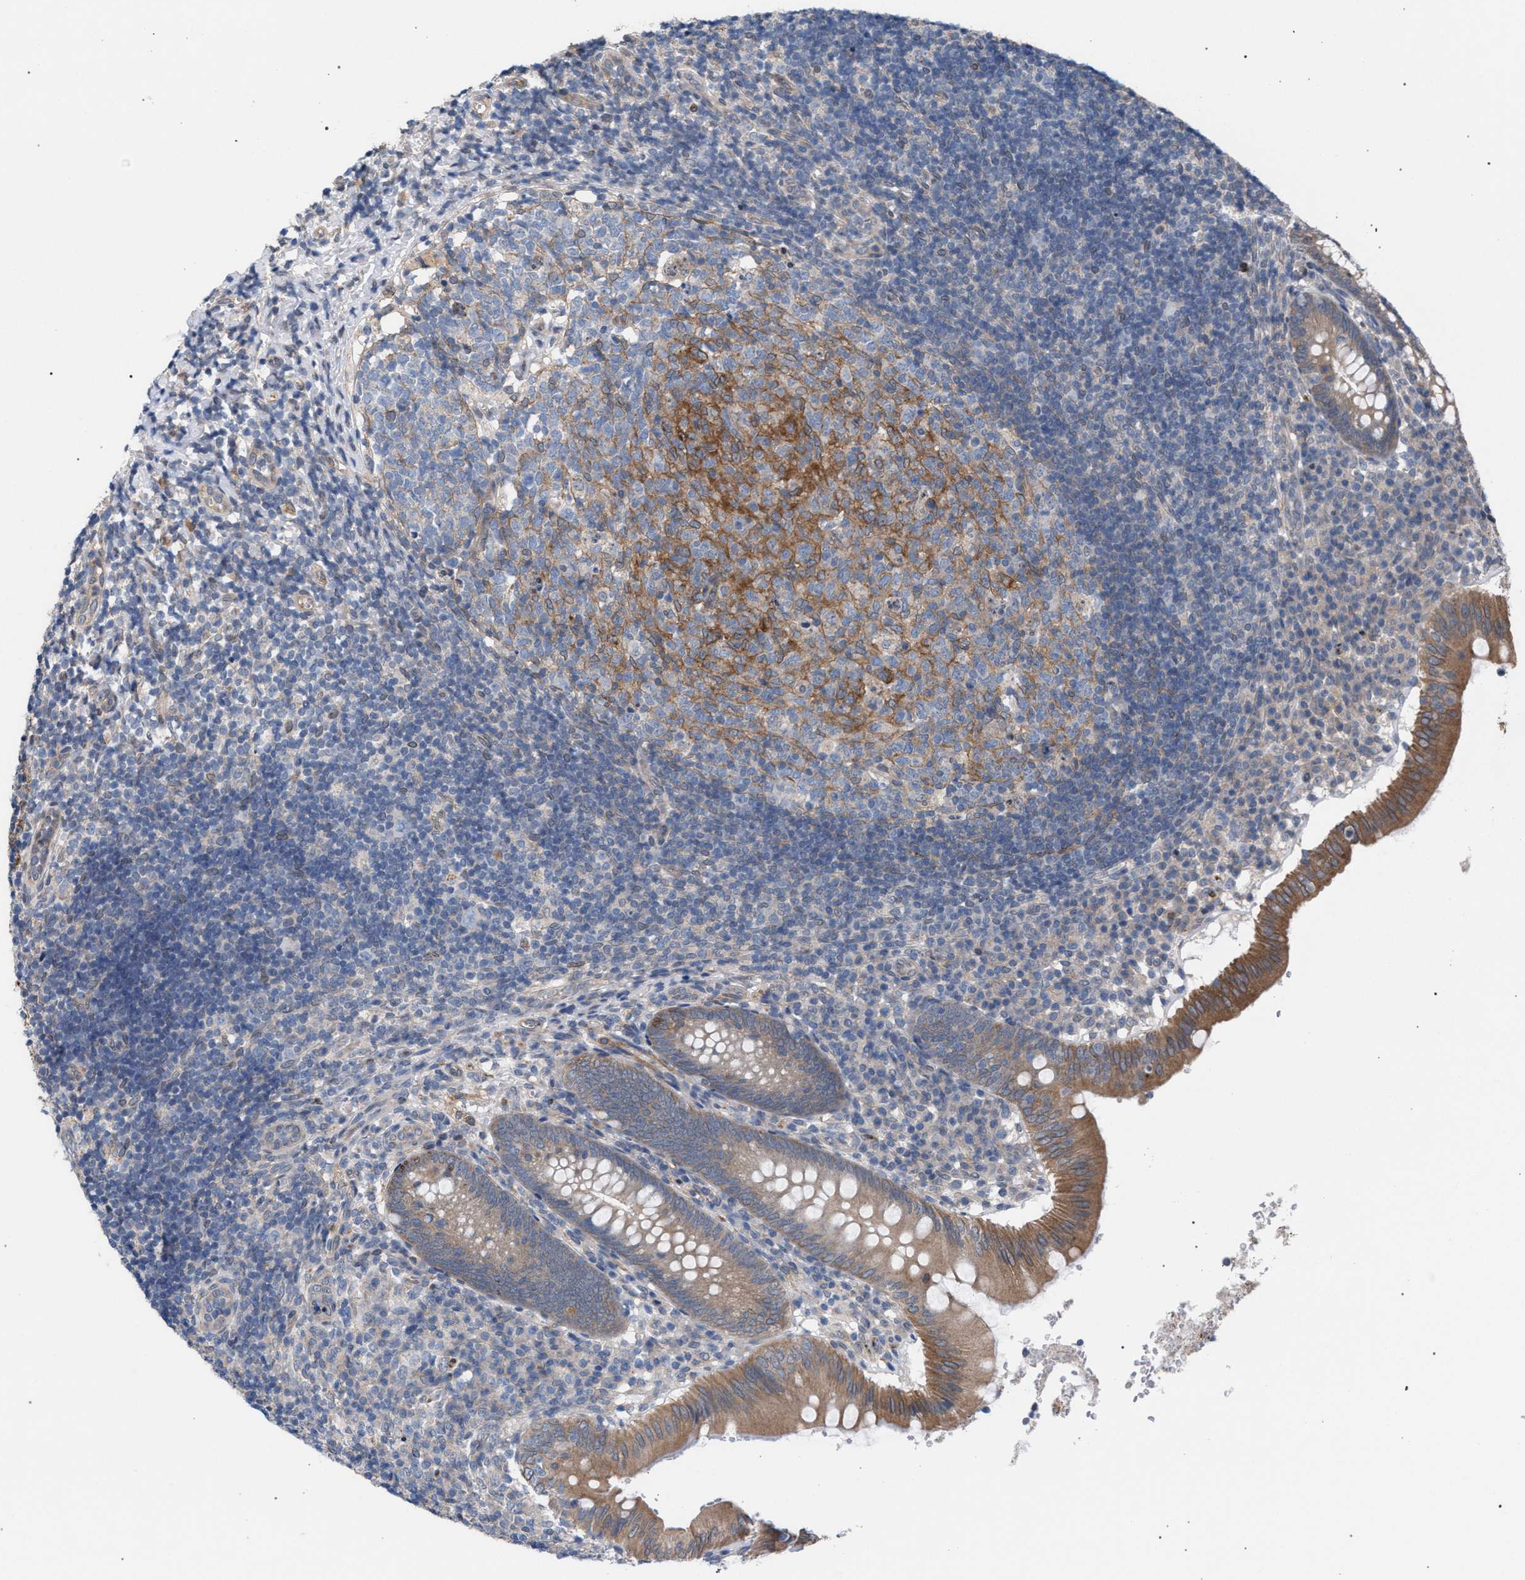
{"staining": {"intensity": "moderate", "quantity": ">75%", "location": "cytoplasmic/membranous"}, "tissue": "appendix", "cell_type": "Glandular cells", "image_type": "normal", "snomed": [{"axis": "morphology", "description": "Normal tissue, NOS"}, {"axis": "topography", "description": "Appendix"}], "caption": "Immunohistochemistry of normal appendix displays medium levels of moderate cytoplasmic/membranous positivity in about >75% of glandular cells. (DAB = brown stain, brightfield microscopy at high magnification).", "gene": "ARPC5L", "patient": {"sex": "male", "age": 8}}